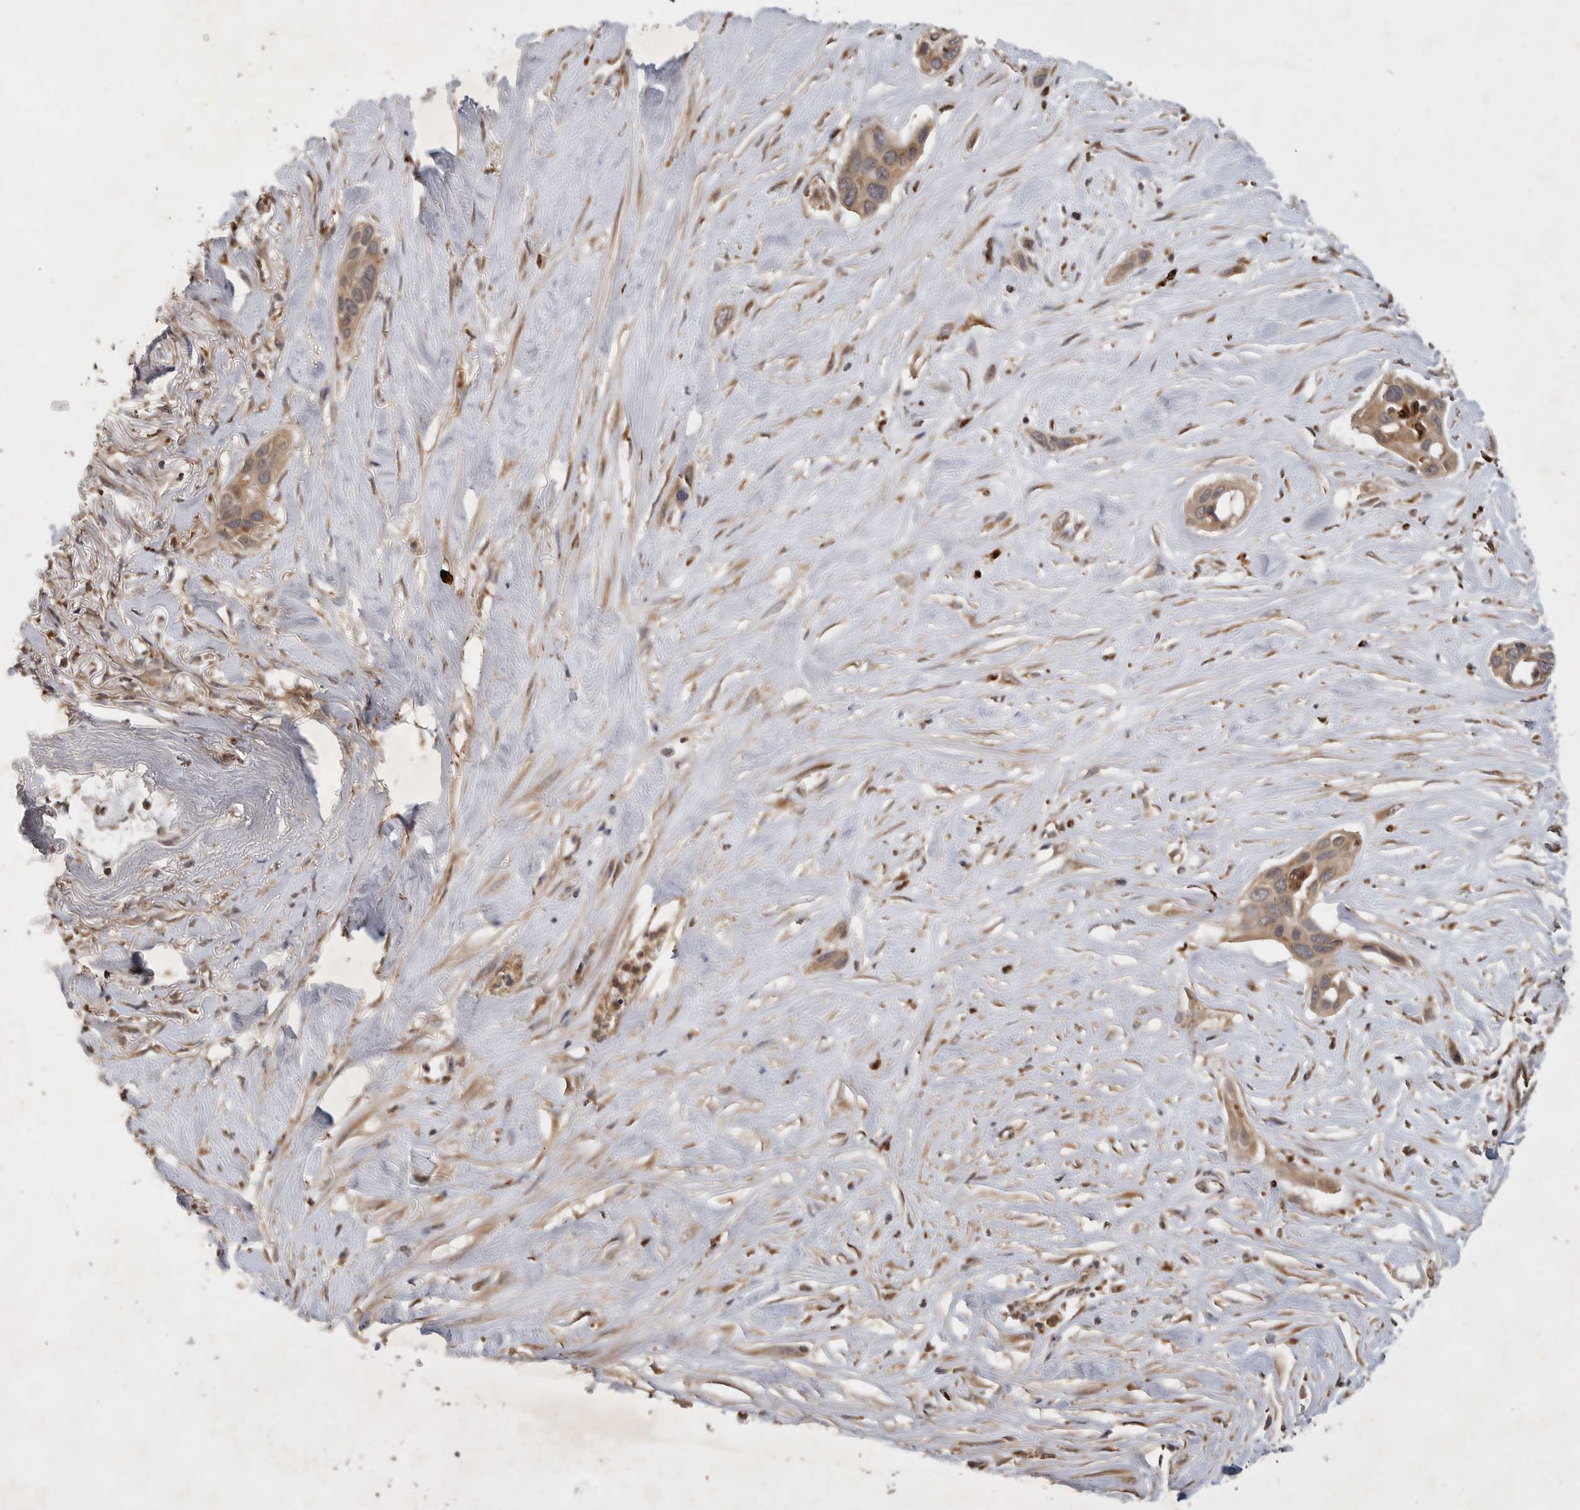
{"staining": {"intensity": "moderate", "quantity": ">75%", "location": "cytoplasmic/membranous"}, "tissue": "pancreatic cancer", "cell_type": "Tumor cells", "image_type": "cancer", "snomed": [{"axis": "morphology", "description": "Adenocarcinoma, NOS"}, {"axis": "topography", "description": "Pancreas"}], "caption": "A medium amount of moderate cytoplasmic/membranous staining is present in approximately >75% of tumor cells in pancreatic cancer tissue. The staining was performed using DAB, with brown indicating positive protein expression. Nuclei are stained blue with hematoxylin.", "gene": "ZNF232", "patient": {"sex": "female", "age": 60}}